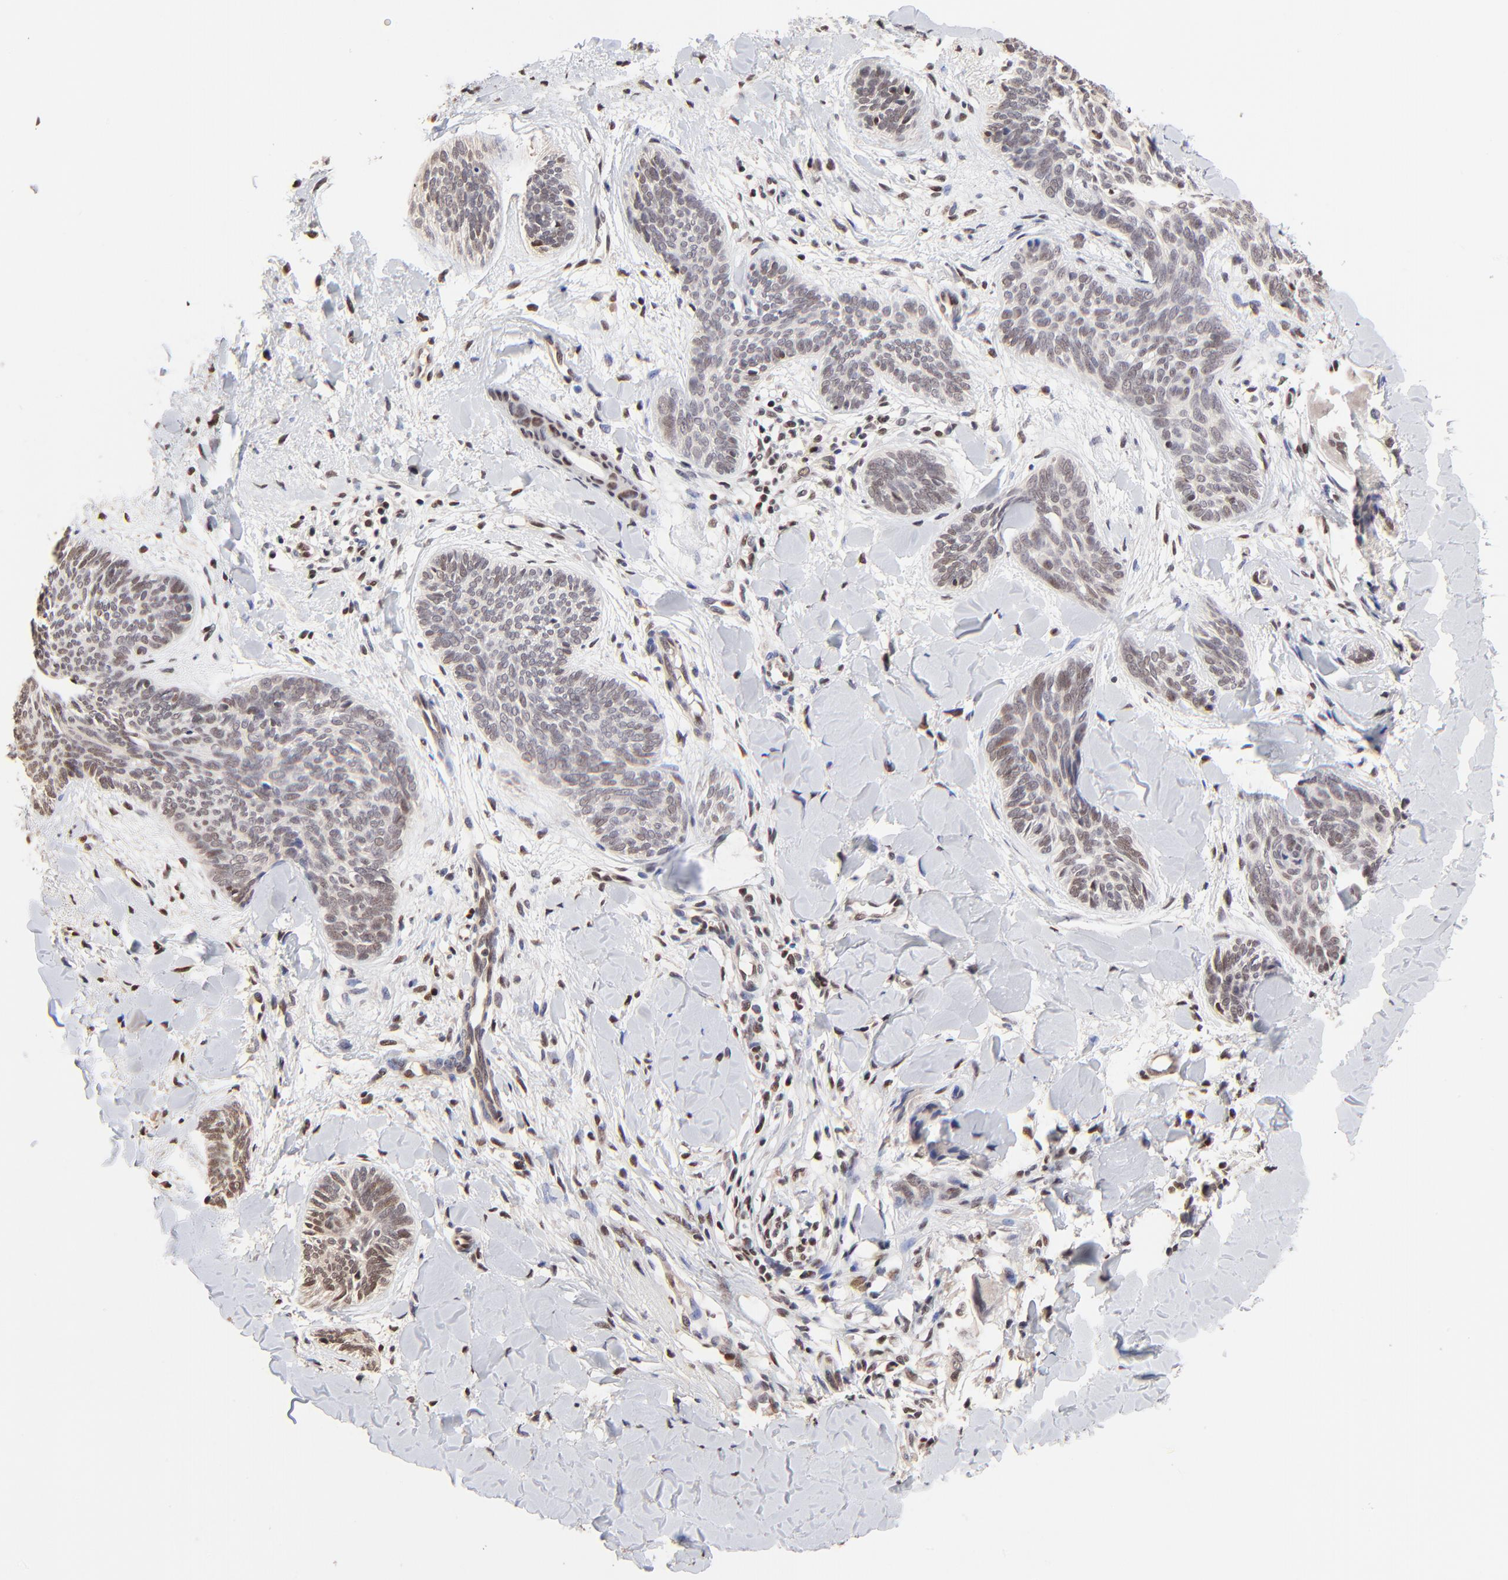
{"staining": {"intensity": "weak", "quantity": "<25%", "location": "nuclear"}, "tissue": "skin cancer", "cell_type": "Tumor cells", "image_type": "cancer", "snomed": [{"axis": "morphology", "description": "Basal cell carcinoma"}, {"axis": "topography", "description": "Skin"}], "caption": "Protein analysis of skin cancer displays no significant staining in tumor cells.", "gene": "DSN1", "patient": {"sex": "female", "age": 81}}